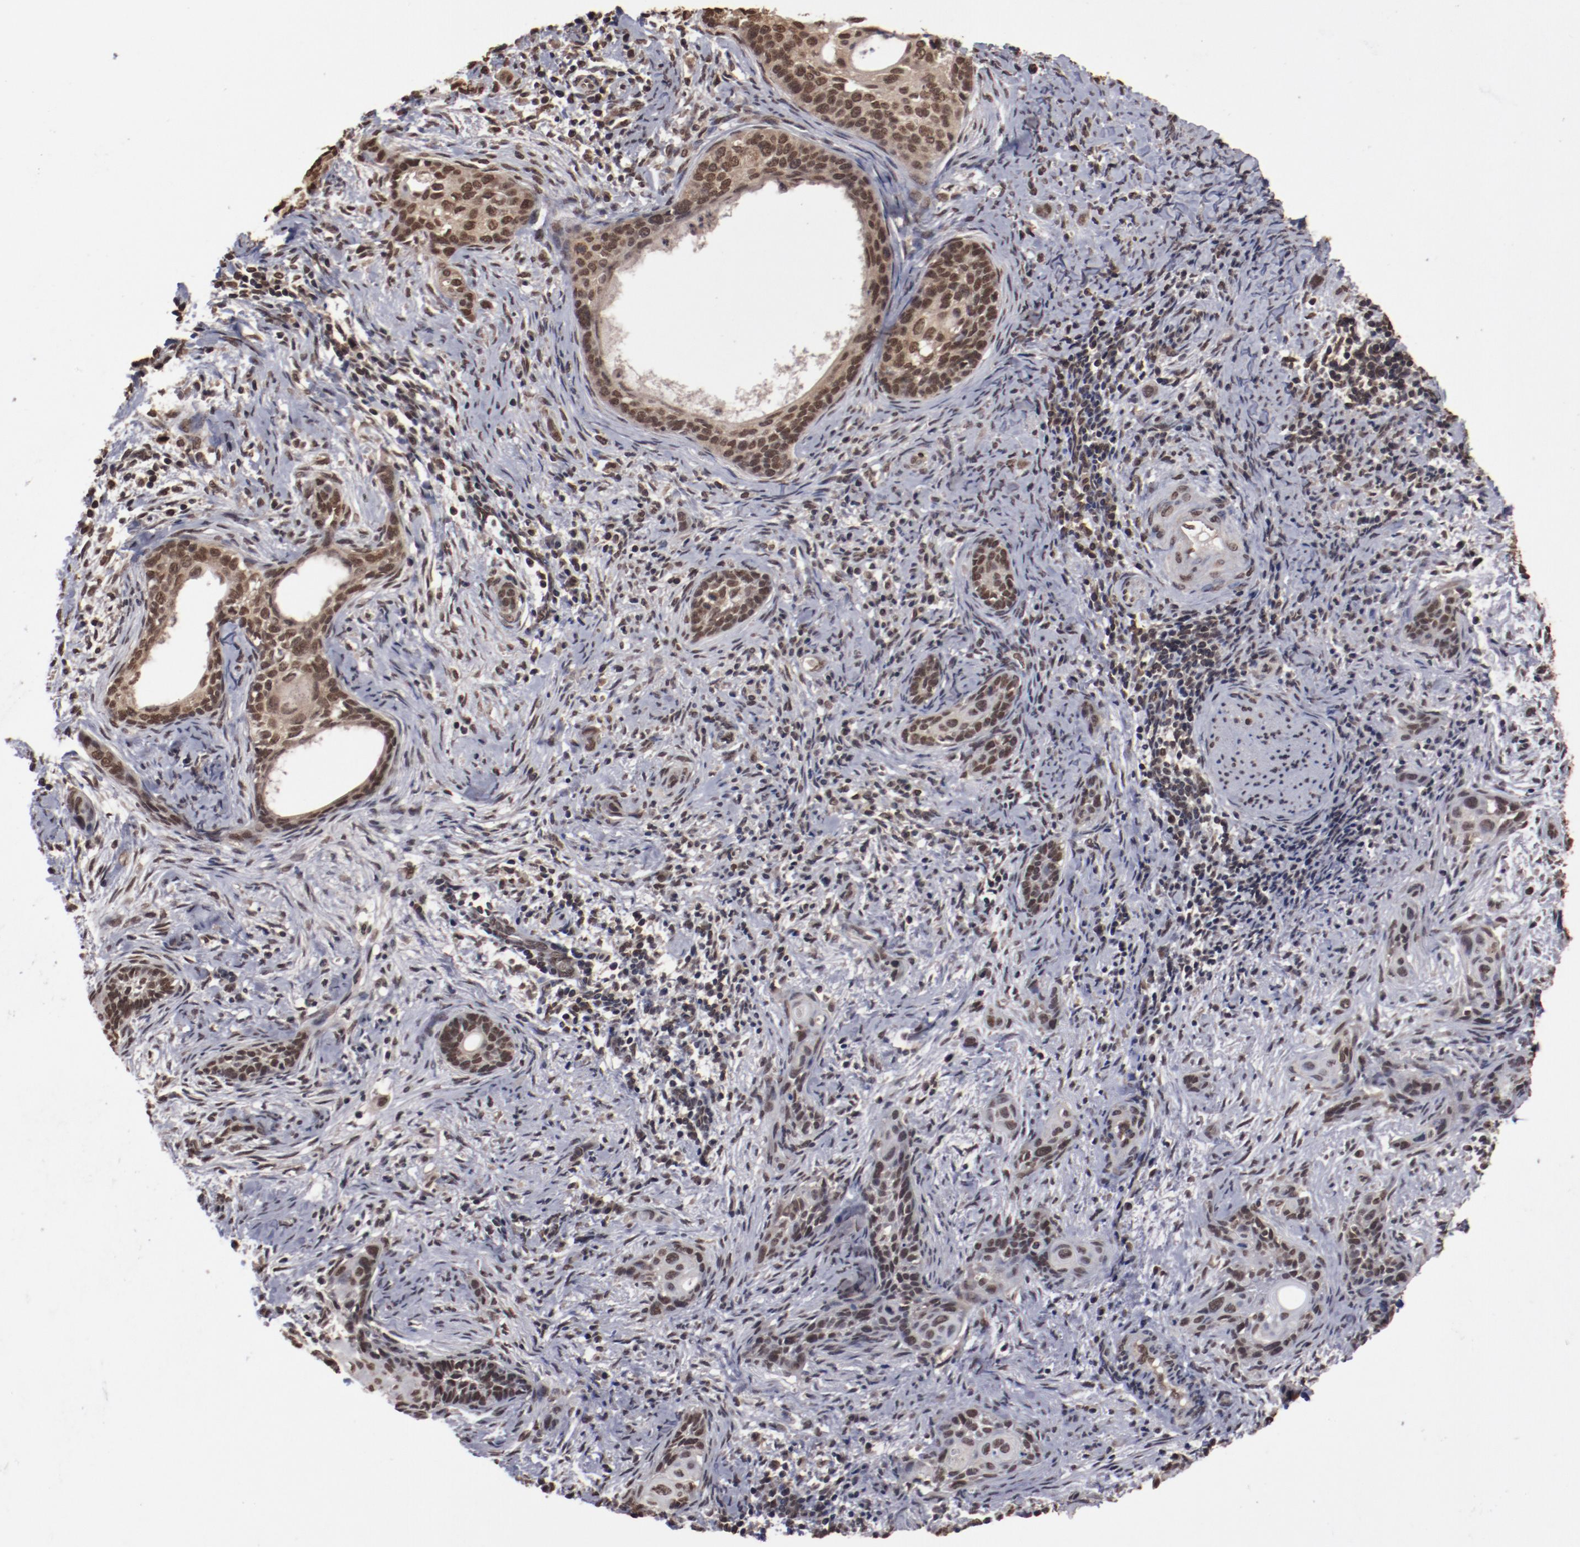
{"staining": {"intensity": "strong", "quantity": ">75%", "location": "nuclear"}, "tissue": "cervical cancer", "cell_type": "Tumor cells", "image_type": "cancer", "snomed": [{"axis": "morphology", "description": "Squamous cell carcinoma, NOS"}, {"axis": "topography", "description": "Cervix"}], "caption": "Protein expression analysis of cervical cancer shows strong nuclear expression in about >75% of tumor cells. (IHC, brightfield microscopy, high magnification).", "gene": "AKT1", "patient": {"sex": "female", "age": 33}}